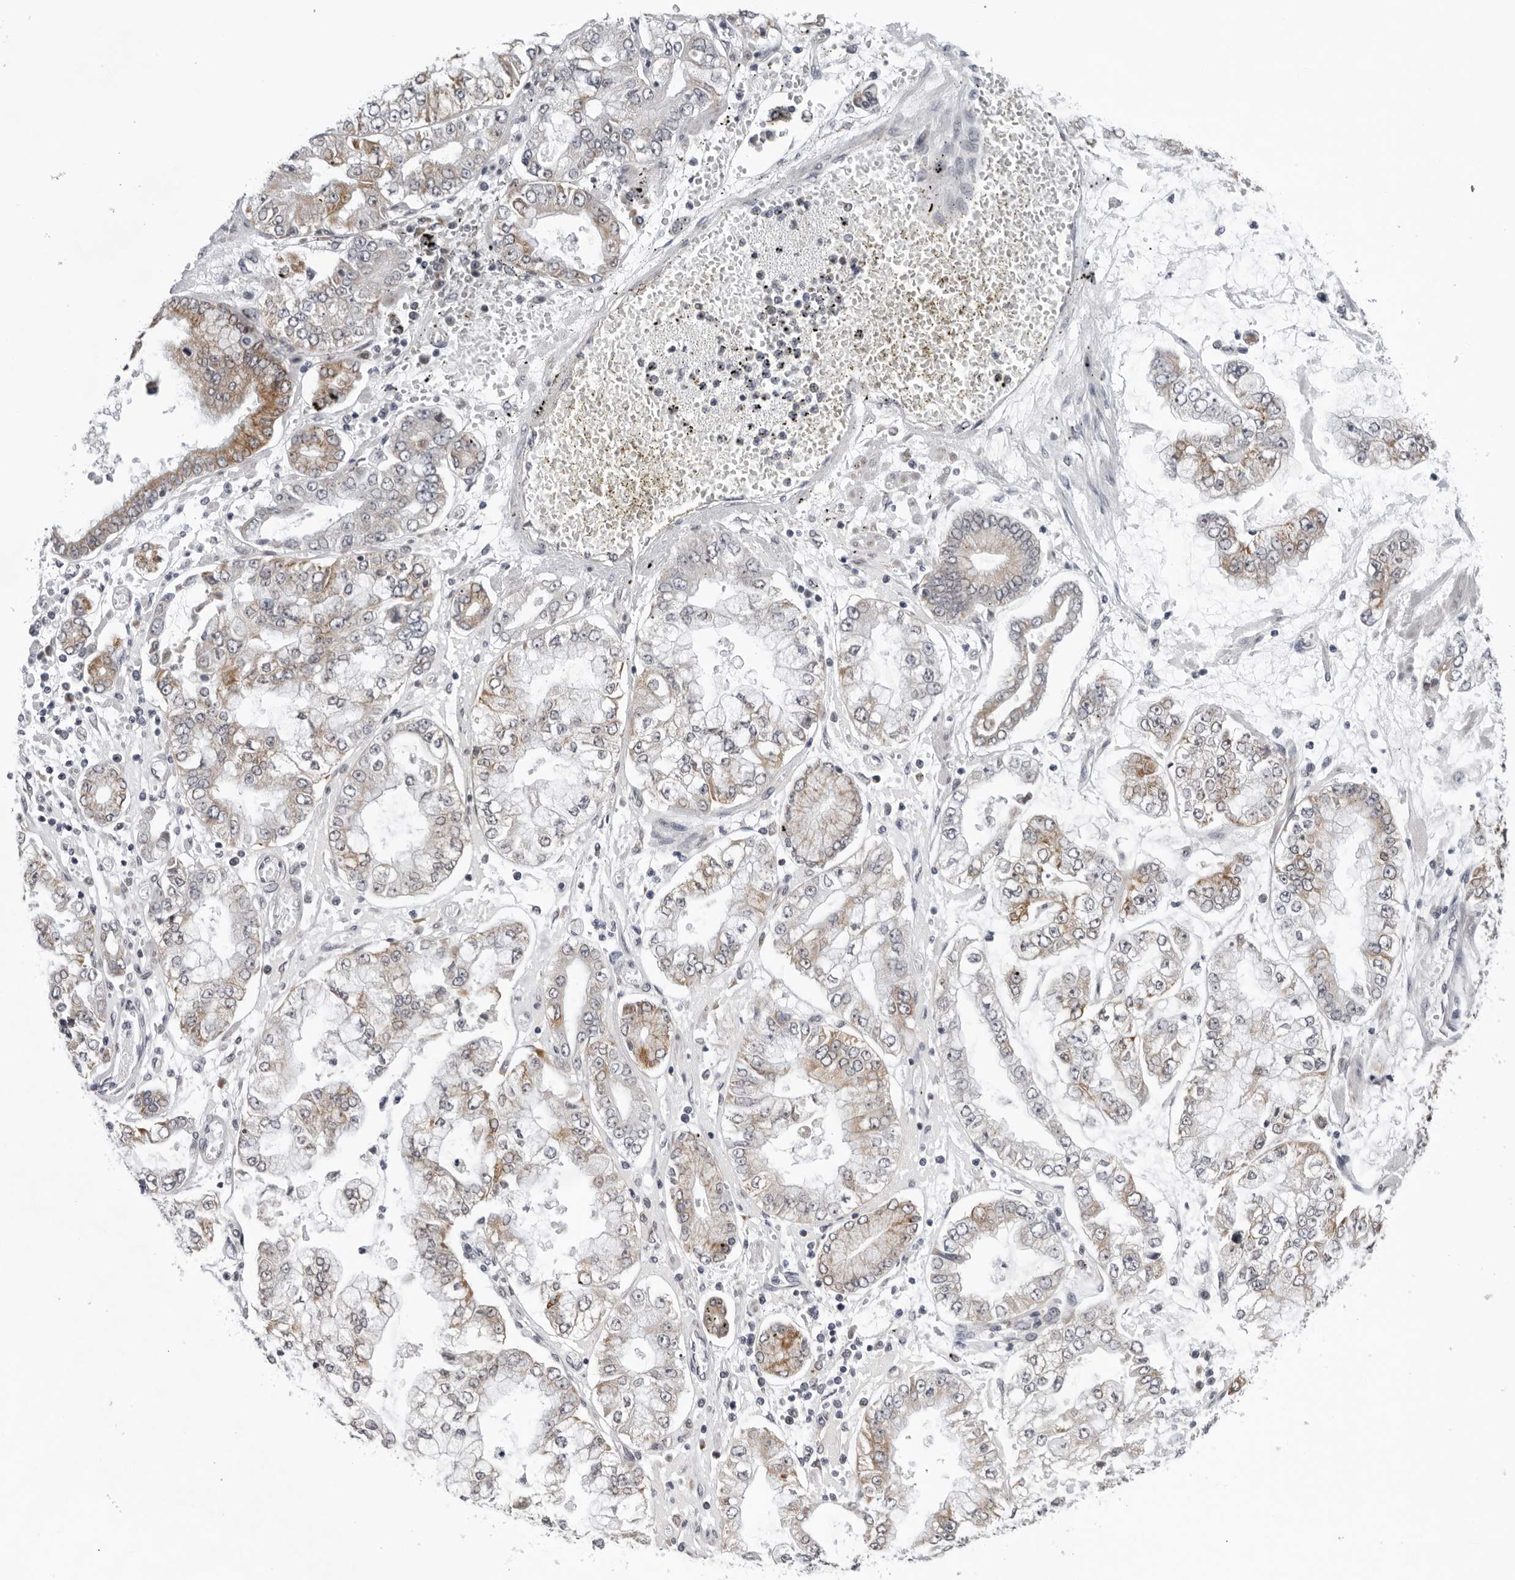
{"staining": {"intensity": "moderate", "quantity": "25%-75%", "location": "cytoplasmic/membranous"}, "tissue": "stomach cancer", "cell_type": "Tumor cells", "image_type": "cancer", "snomed": [{"axis": "morphology", "description": "Adenocarcinoma, NOS"}, {"axis": "topography", "description": "Stomach"}], "caption": "Protein analysis of adenocarcinoma (stomach) tissue exhibits moderate cytoplasmic/membranous expression in about 25%-75% of tumor cells.", "gene": "CPT2", "patient": {"sex": "male", "age": 76}}